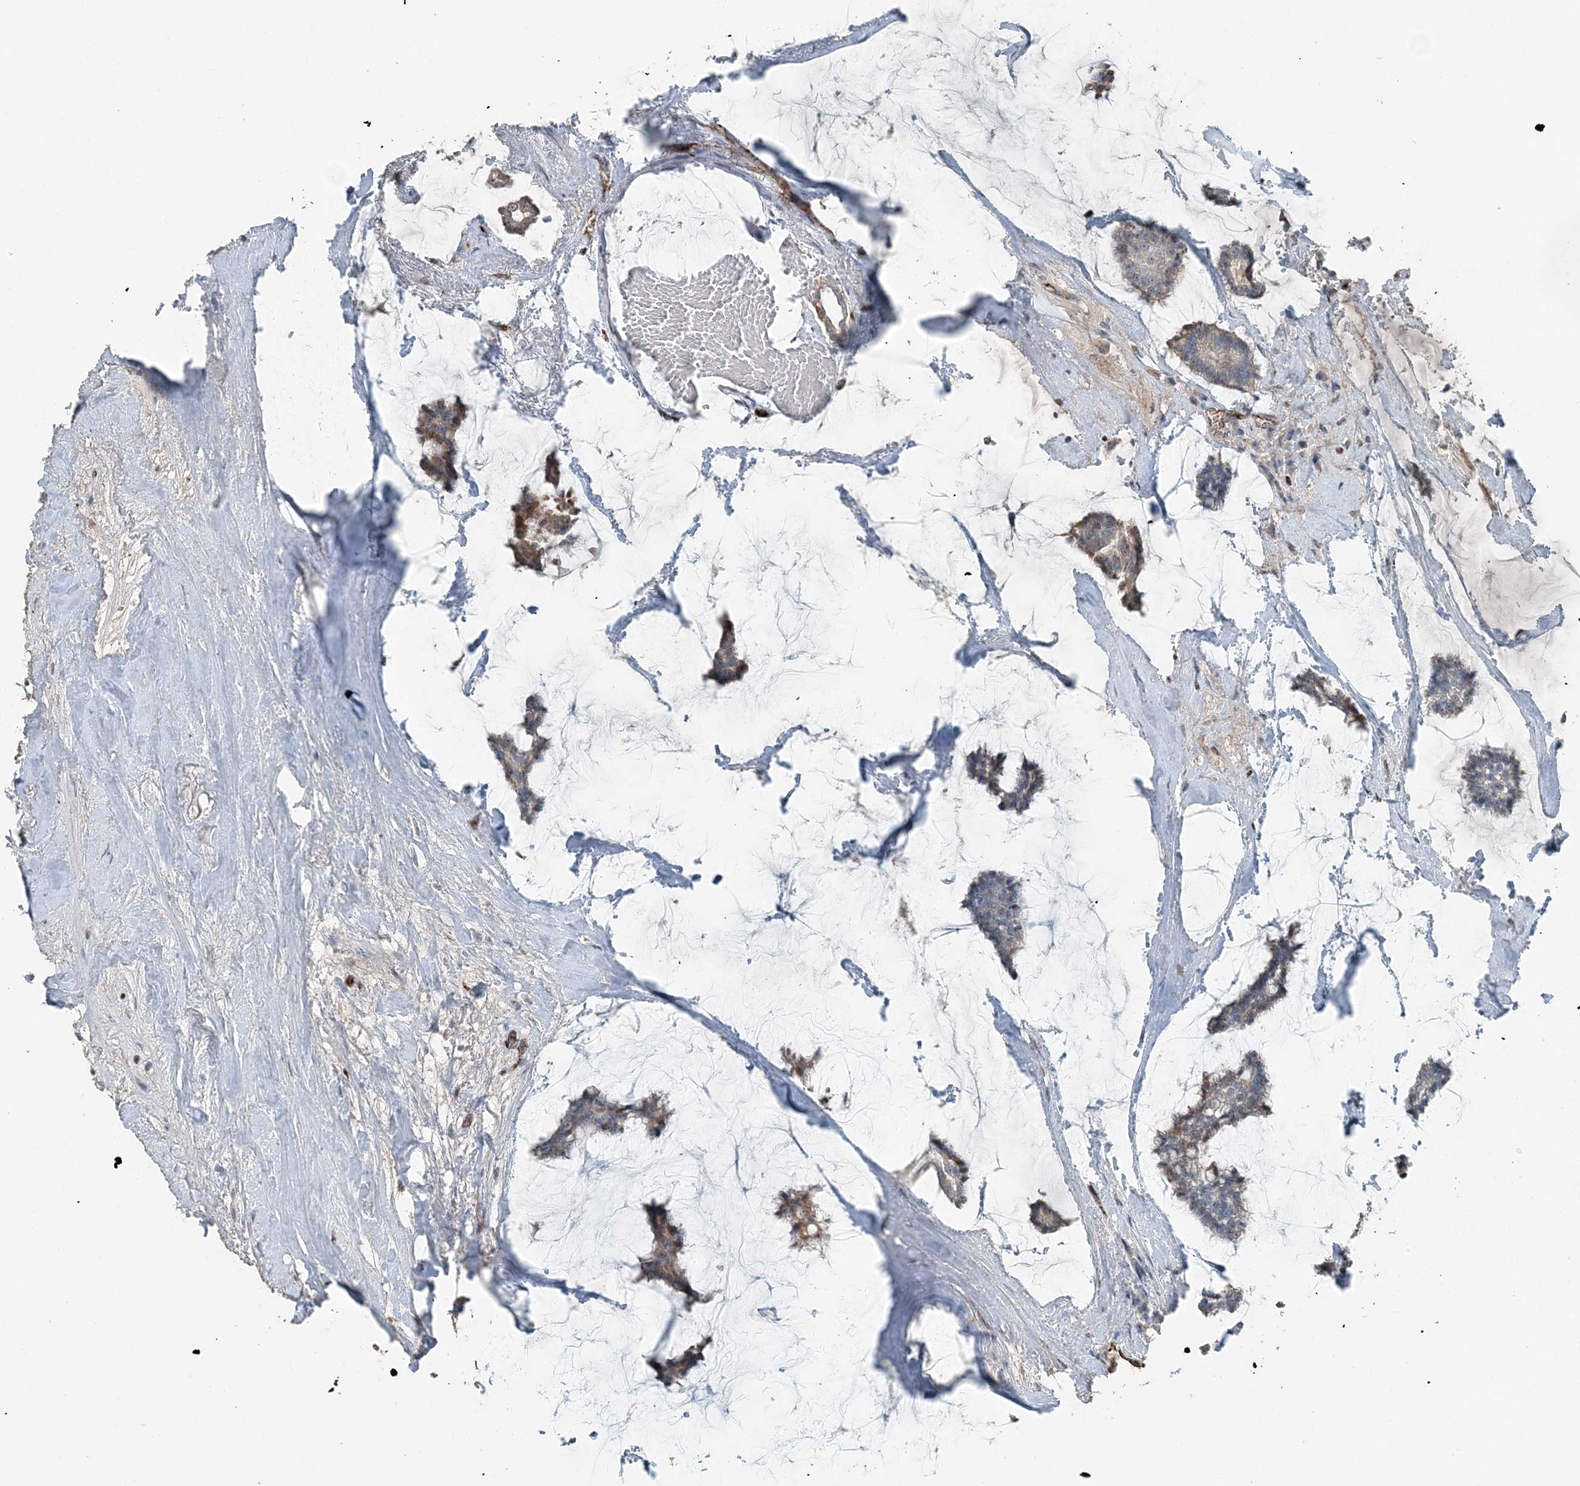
{"staining": {"intensity": "weak", "quantity": ">75%", "location": "cytoplasmic/membranous"}, "tissue": "breast cancer", "cell_type": "Tumor cells", "image_type": "cancer", "snomed": [{"axis": "morphology", "description": "Duct carcinoma"}, {"axis": "topography", "description": "Breast"}], "caption": "An immunohistochemistry photomicrograph of tumor tissue is shown. Protein staining in brown labels weak cytoplasmic/membranous positivity in invasive ductal carcinoma (breast) within tumor cells.", "gene": "ELOVL7", "patient": {"sex": "female", "age": 93}}